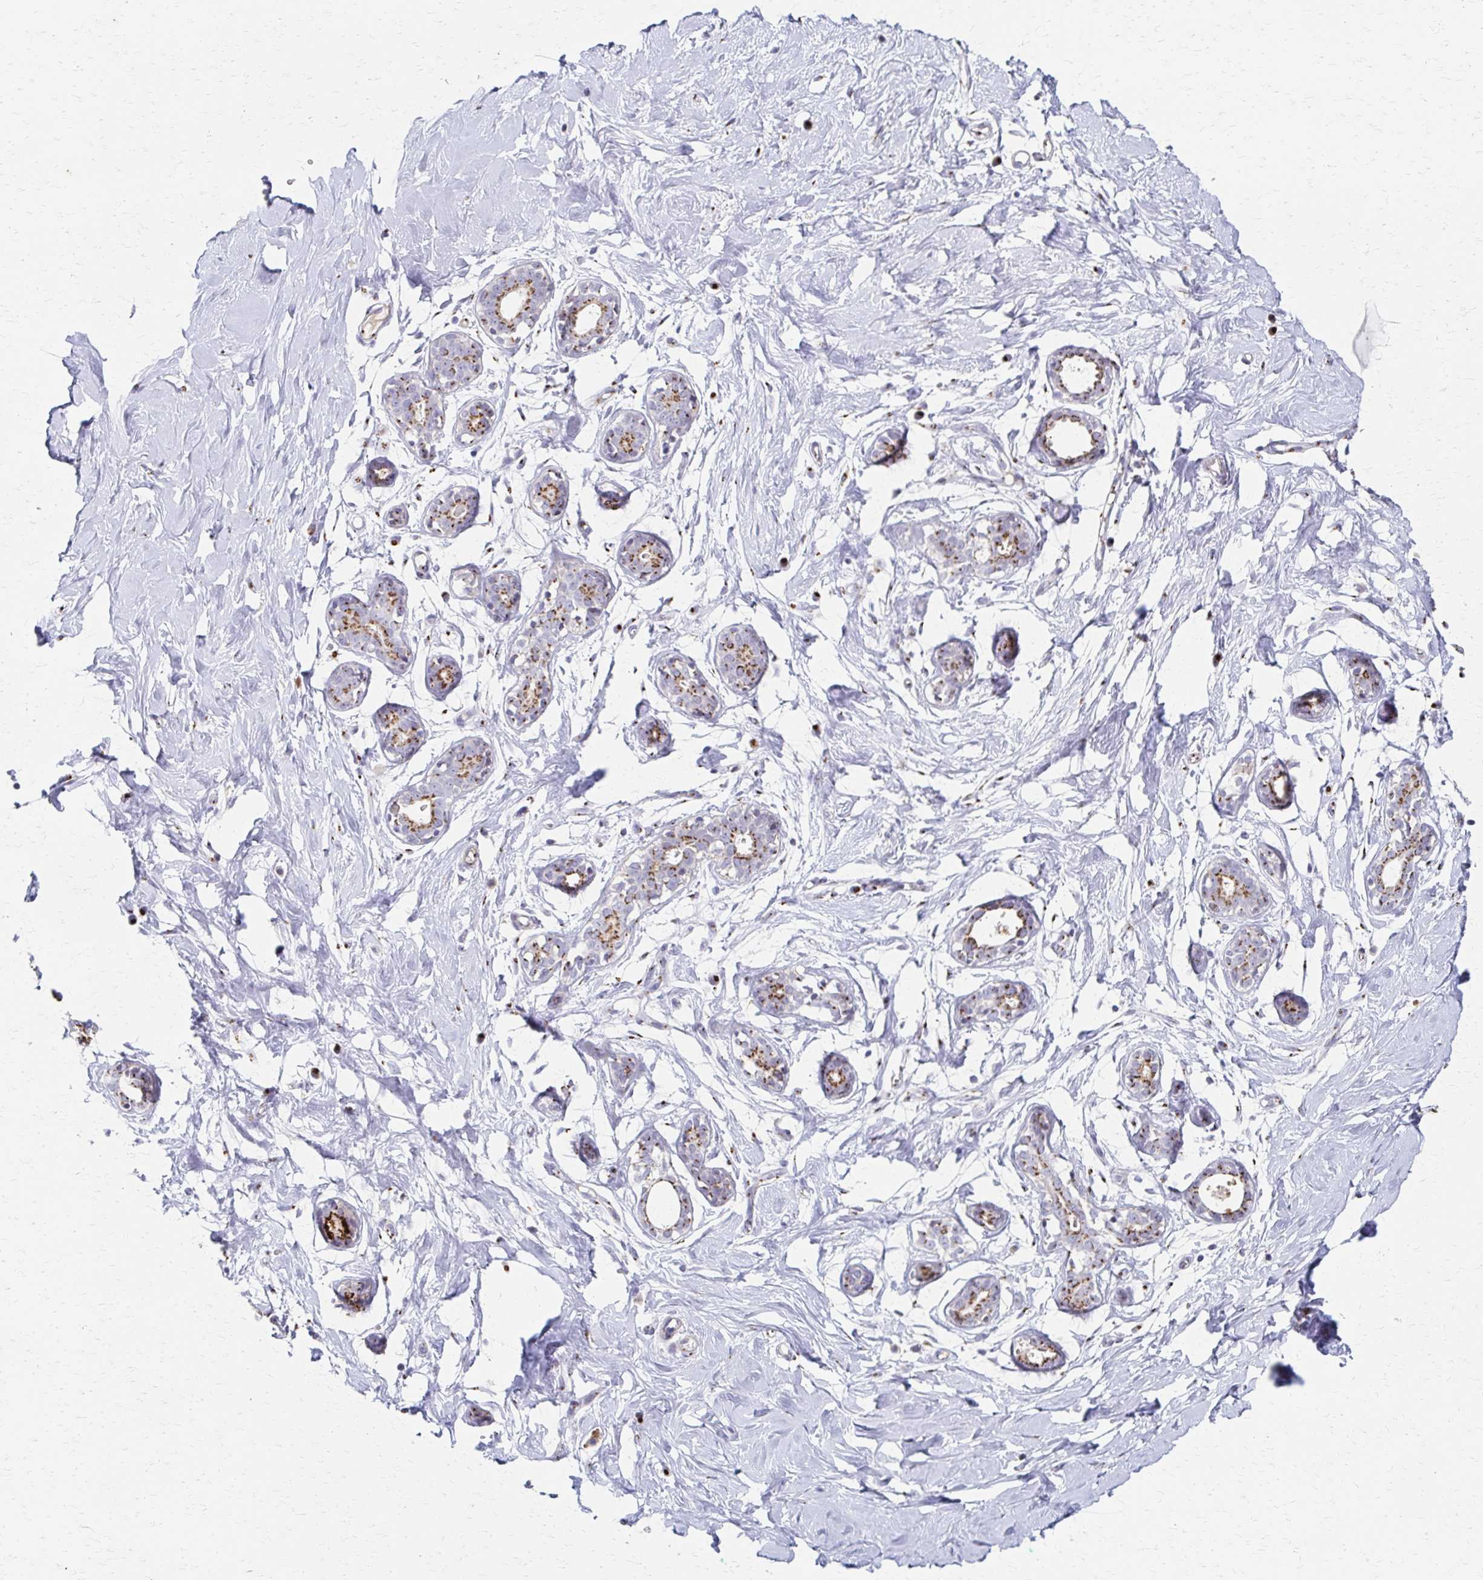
{"staining": {"intensity": "negative", "quantity": "none", "location": "none"}, "tissue": "breast", "cell_type": "Adipocytes", "image_type": "normal", "snomed": [{"axis": "morphology", "description": "Normal tissue, NOS"}, {"axis": "topography", "description": "Breast"}], "caption": "An IHC image of unremarkable breast is shown. There is no staining in adipocytes of breast. (DAB (3,3'-diaminobenzidine) immunohistochemistry visualized using brightfield microscopy, high magnification).", "gene": "ENSG00000254692", "patient": {"sex": "female", "age": 27}}